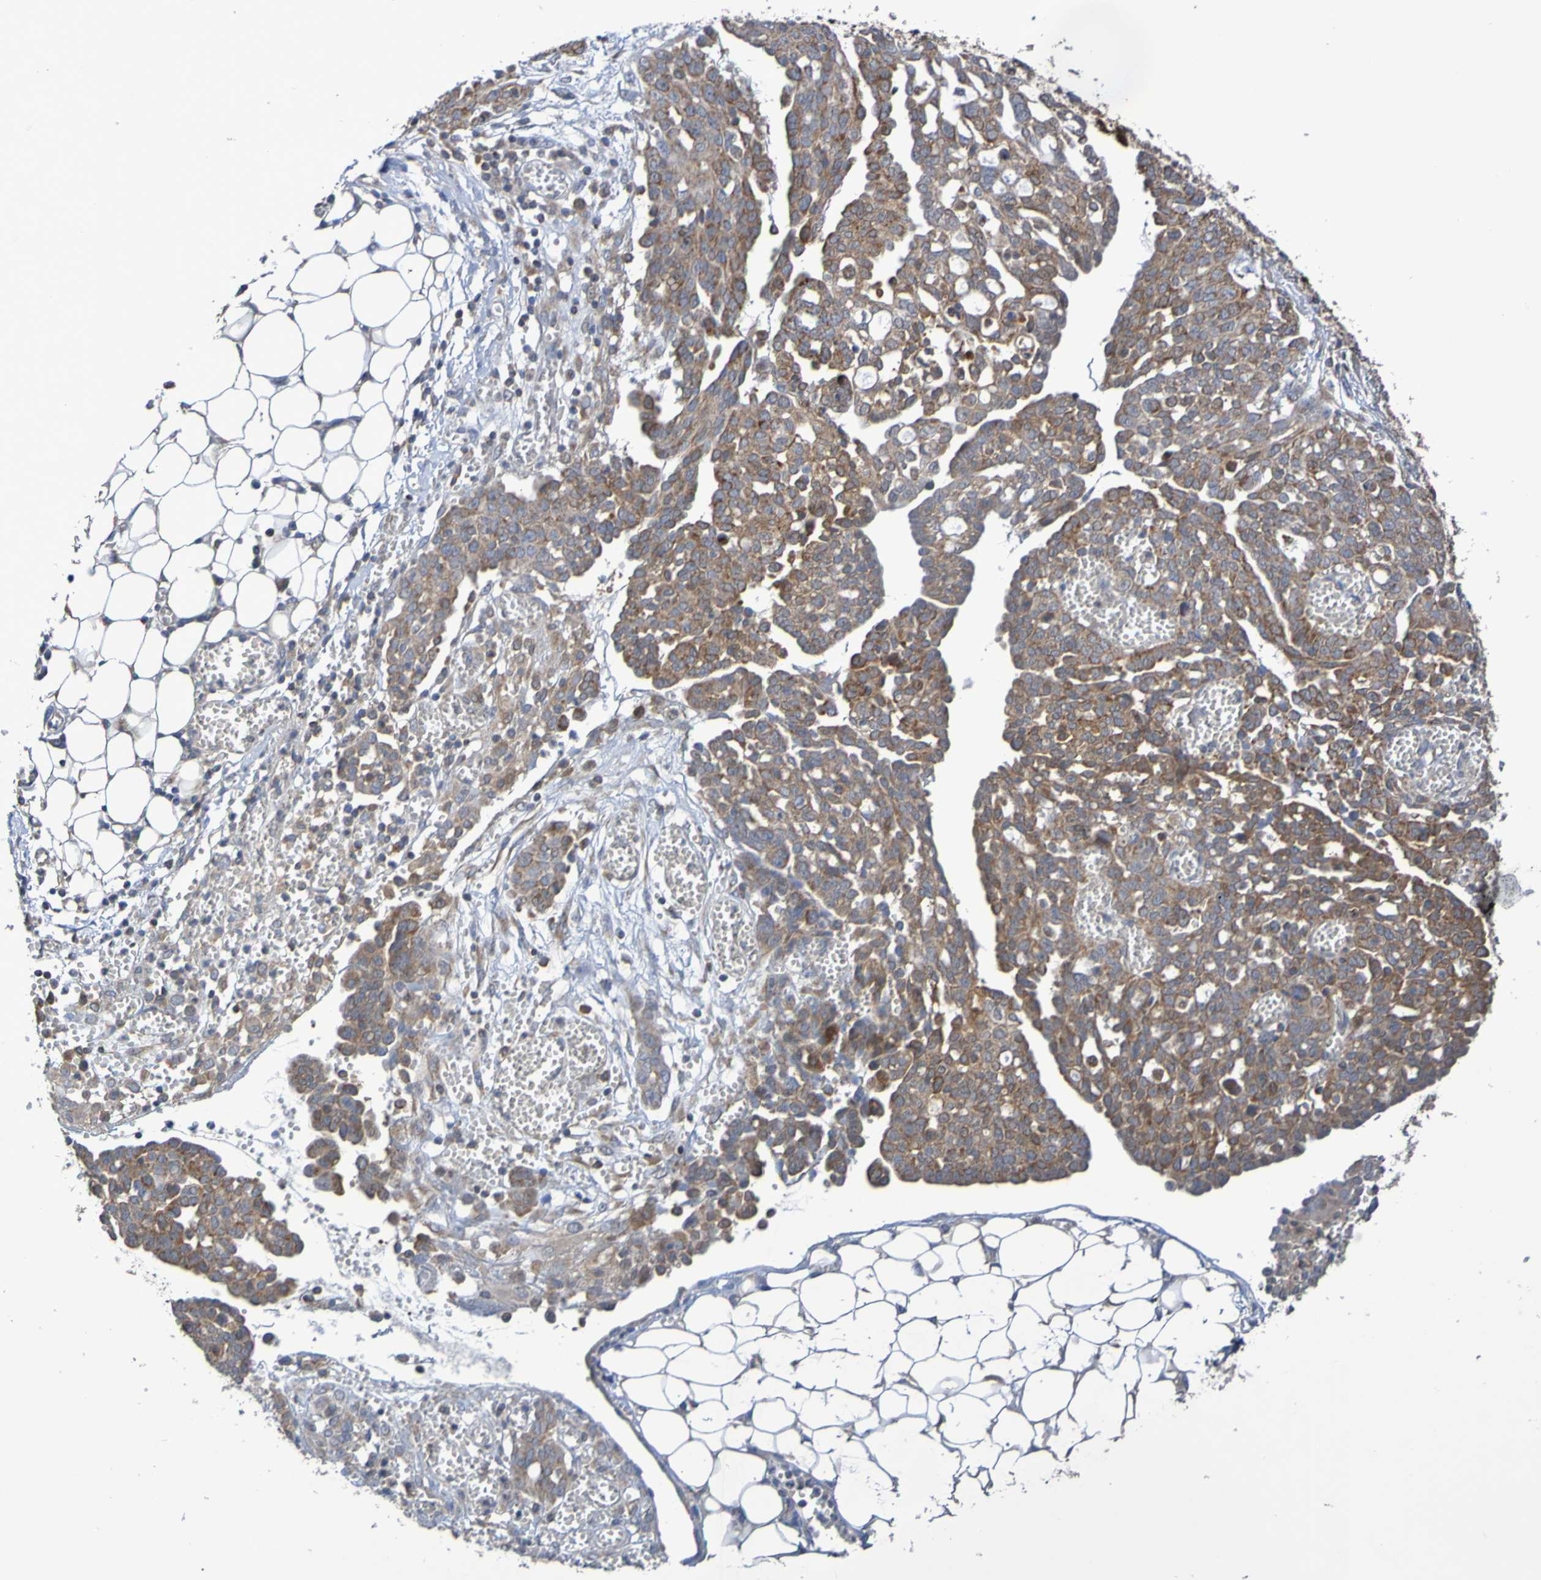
{"staining": {"intensity": "moderate", "quantity": "25%-75%", "location": "cytoplasmic/membranous"}, "tissue": "ovarian cancer", "cell_type": "Tumor cells", "image_type": "cancer", "snomed": [{"axis": "morphology", "description": "Cystadenocarcinoma, serous, NOS"}, {"axis": "topography", "description": "Soft tissue"}, {"axis": "topography", "description": "Ovary"}], "caption": "Immunohistochemistry (IHC) of serous cystadenocarcinoma (ovarian) displays medium levels of moderate cytoplasmic/membranous staining in approximately 25%-75% of tumor cells.", "gene": "C3orf18", "patient": {"sex": "female", "age": 57}}